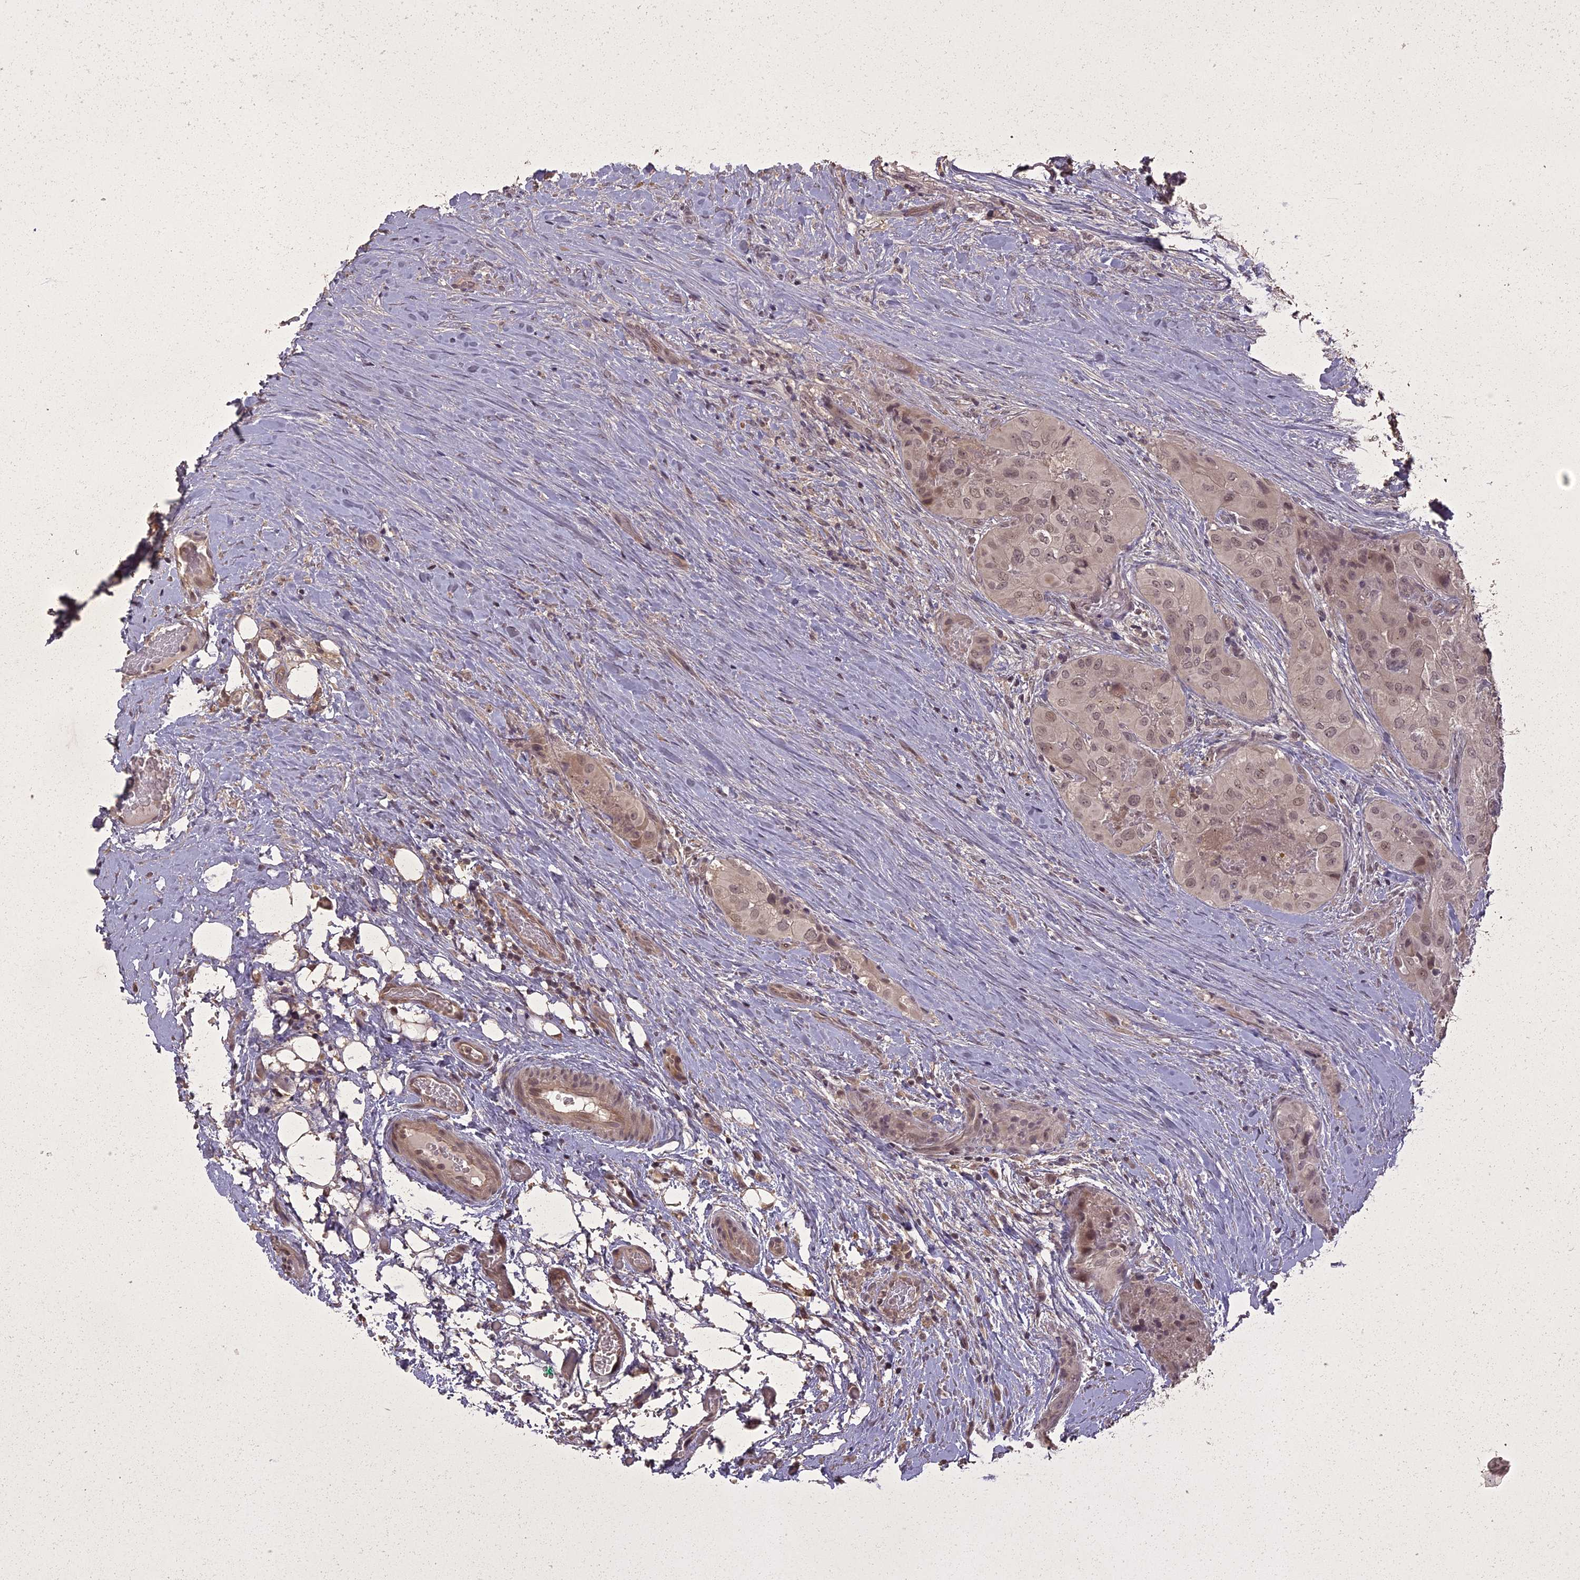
{"staining": {"intensity": "weak", "quantity": "<25%", "location": "cytoplasmic/membranous,nuclear"}, "tissue": "thyroid cancer", "cell_type": "Tumor cells", "image_type": "cancer", "snomed": [{"axis": "morphology", "description": "Papillary adenocarcinoma, NOS"}, {"axis": "topography", "description": "Thyroid gland"}], "caption": "Tumor cells show no significant protein expression in papillary adenocarcinoma (thyroid). (Brightfield microscopy of DAB (3,3'-diaminobenzidine) immunohistochemistry (IHC) at high magnification).", "gene": "LIN37", "patient": {"sex": "female", "age": 59}}